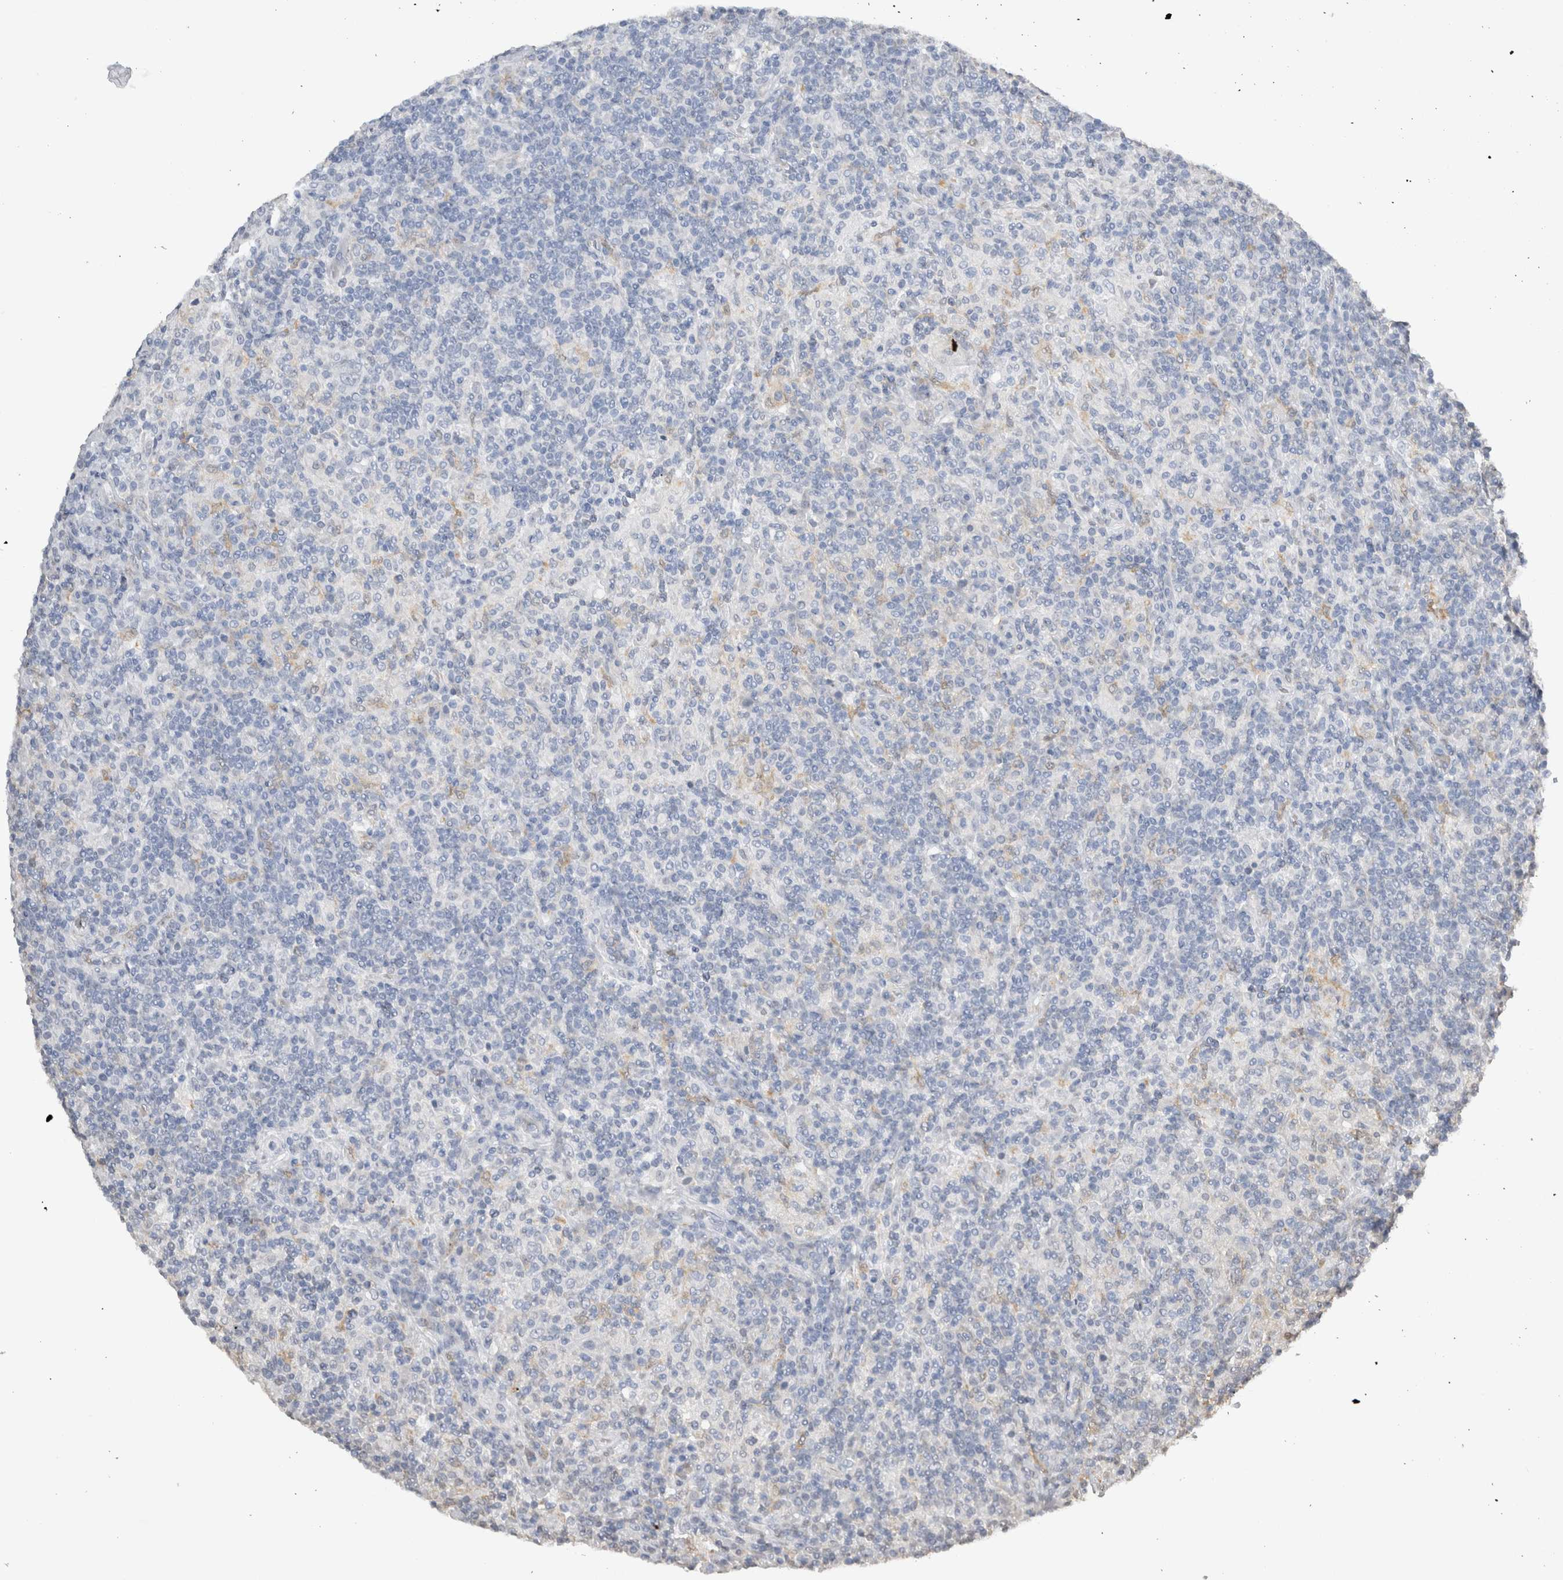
{"staining": {"intensity": "negative", "quantity": "none", "location": "none"}, "tissue": "lymphoma", "cell_type": "Tumor cells", "image_type": "cancer", "snomed": [{"axis": "morphology", "description": "Hodgkin's disease, NOS"}, {"axis": "topography", "description": "Lymph node"}], "caption": "Immunohistochemistry (IHC) histopathology image of neoplastic tissue: human lymphoma stained with DAB (3,3'-diaminobenzidine) reveals no significant protein expression in tumor cells.", "gene": "LGALS2", "patient": {"sex": "male", "age": 70}}